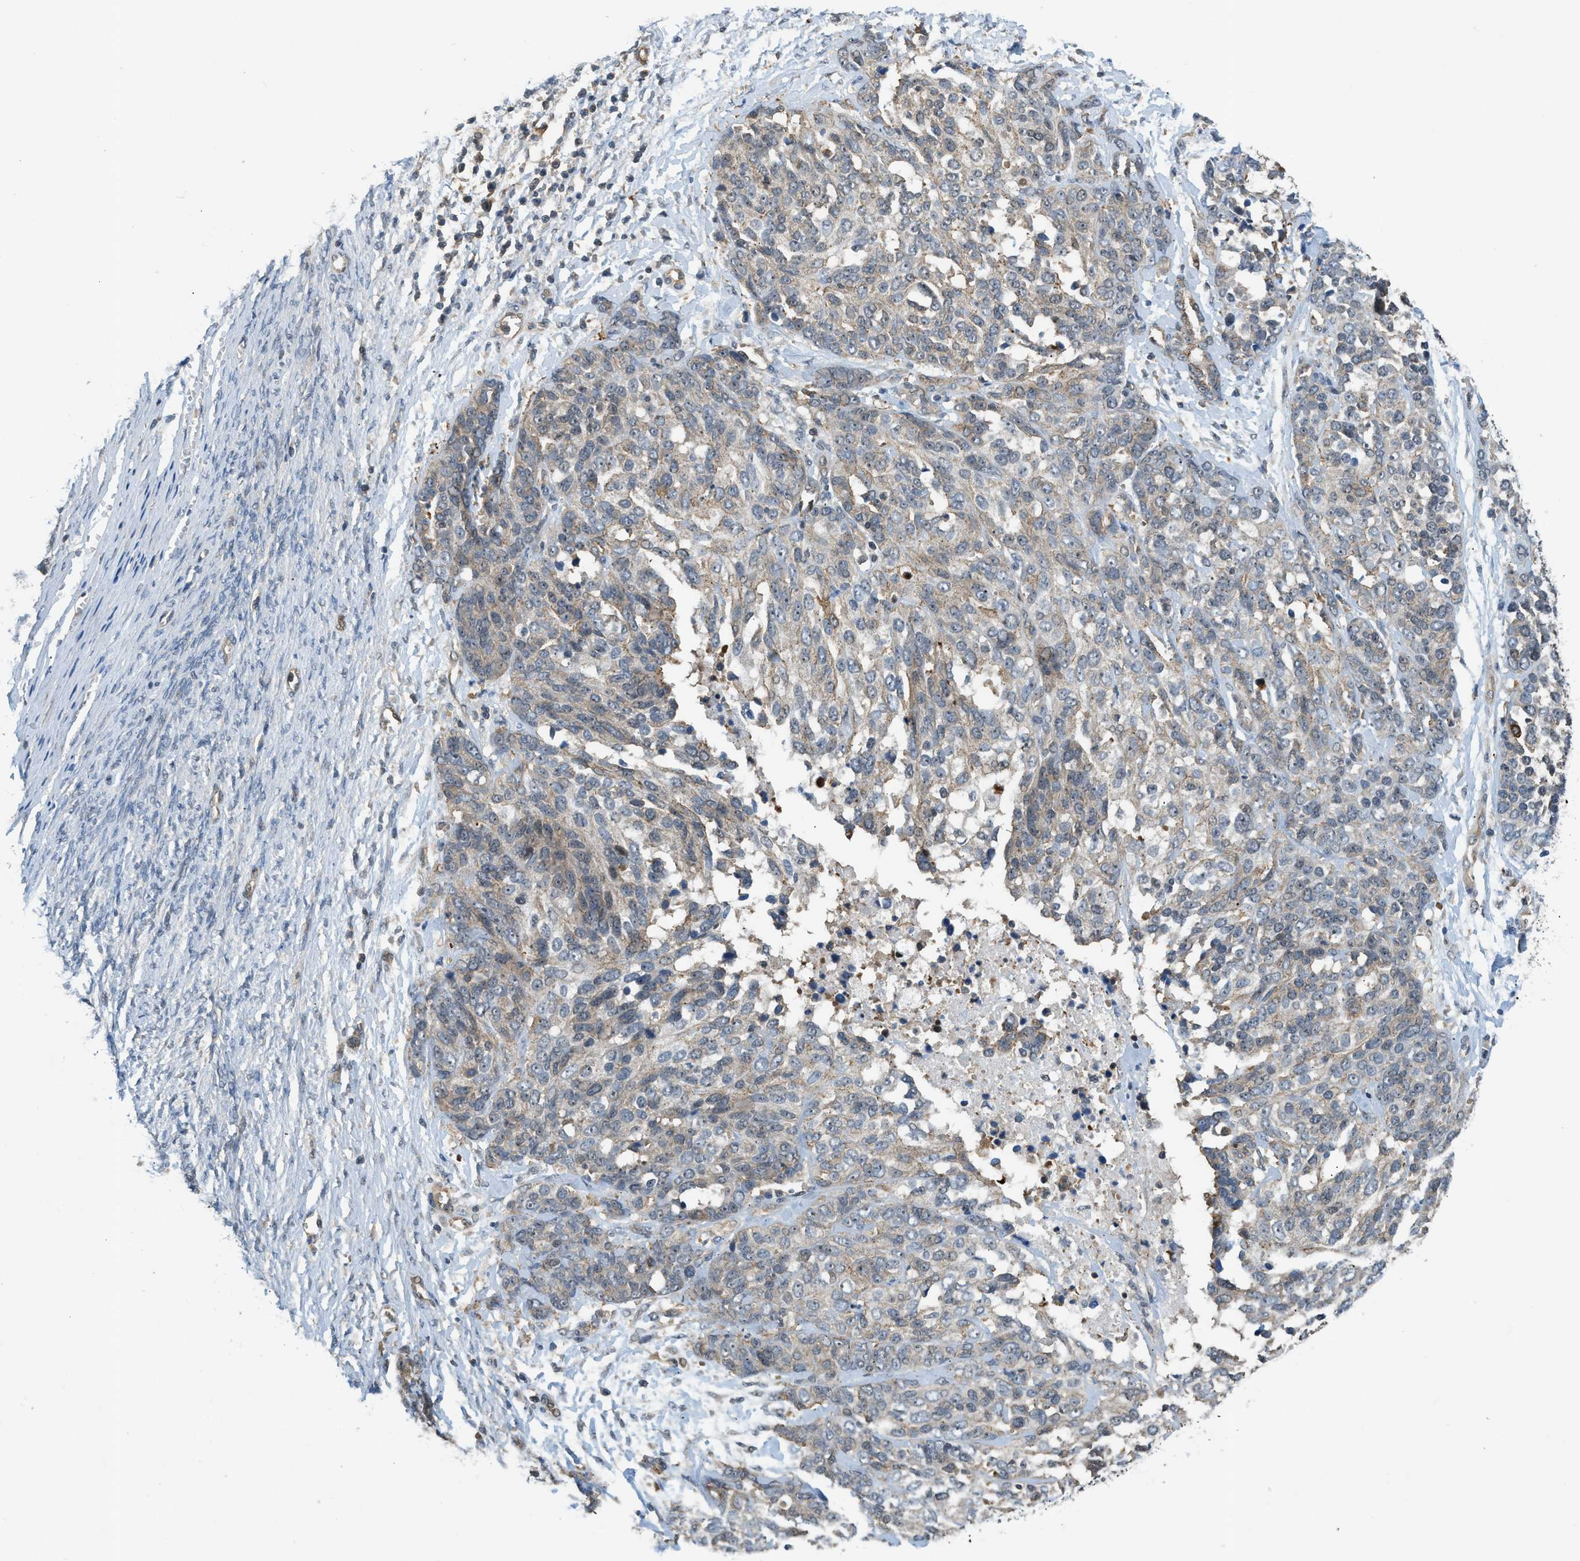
{"staining": {"intensity": "weak", "quantity": "25%-75%", "location": "cytoplasmic/membranous"}, "tissue": "ovarian cancer", "cell_type": "Tumor cells", "image_type": "cancer", "snomed": [{"axis": "morphology", "description": "Cystadenocarcinoma, serous, NOS"}, {"axis": "topography", "description": "Ovary"}], "caption": "Human serous cystadenocarcinoma (ovarian) stained with a brown dye shows weak cytoplasmic/membranous positive expression in about 25%-75% of tumor cells.", "gene": "CBLB", "patient": {"sex": "female", "age": 44}}